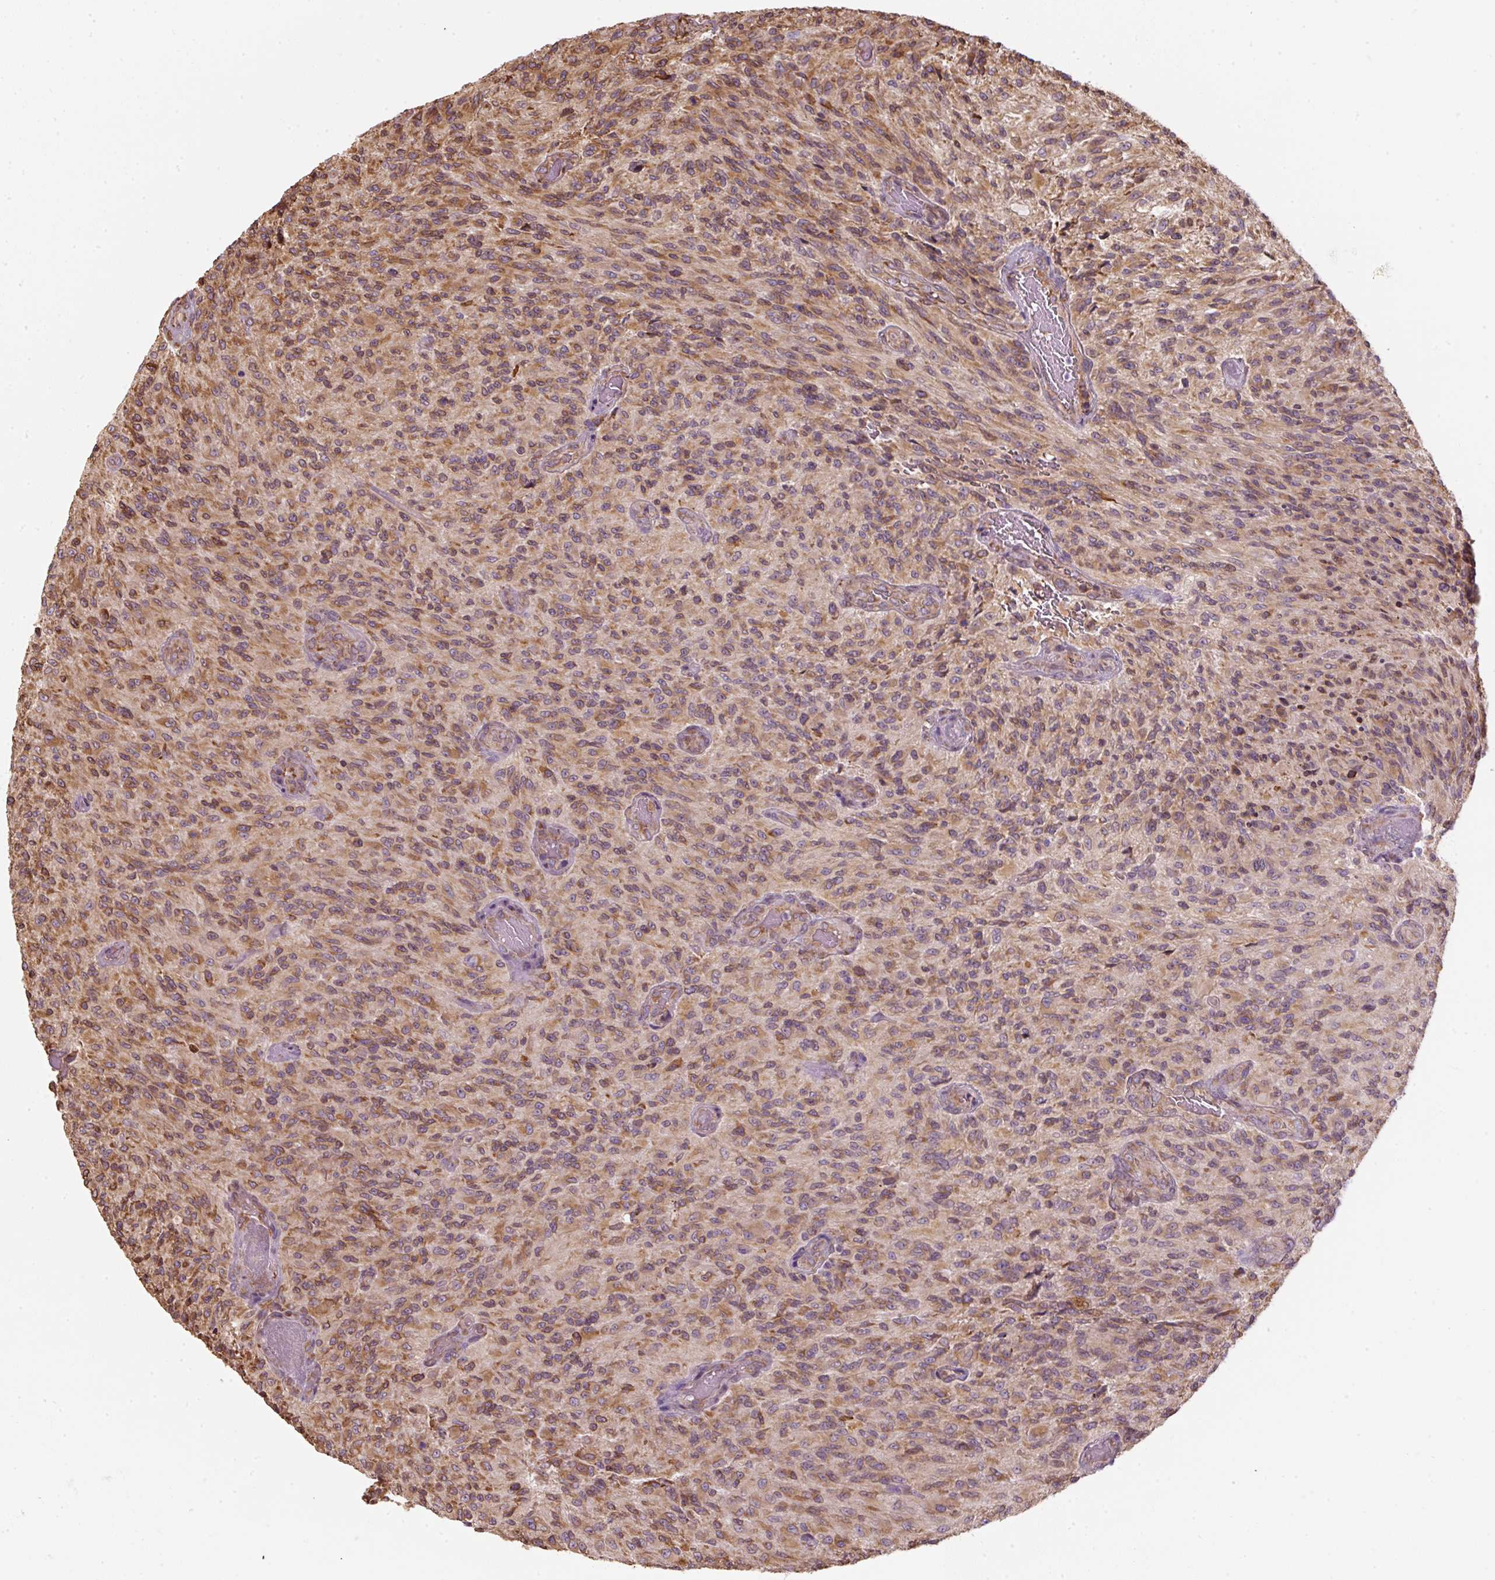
{"staining": {"intensity": "moderate", "quantity": ">75%", "location": "cytoplasmic/membranous"}, "tissue": "glioma", "cell_type": "Tumor cells", "image_type": "cancer", "snomed": [{"axis": "morphology", "description": "Normal tissue, NOS"}, {"axis": "morphology", "description": "Glioma, malignant, High grade"}, {"axis": "topography", "description": "Cerebral cortex"}], "caption": "Immunohistochemistry (IHC) (DAB (3,3'-diaminobenzidine)) staining of human malignant glioma (high-grade) displays moderate cytoplasmic/membranous protein positivity in about >75% of tumor cells. (DAB (3,3'-diaminobenzidine) = brown stain, brightfield microscopy at high magnification).", "gene": "PRKCSH", "patient": {"sex": "male", "age": 56}}